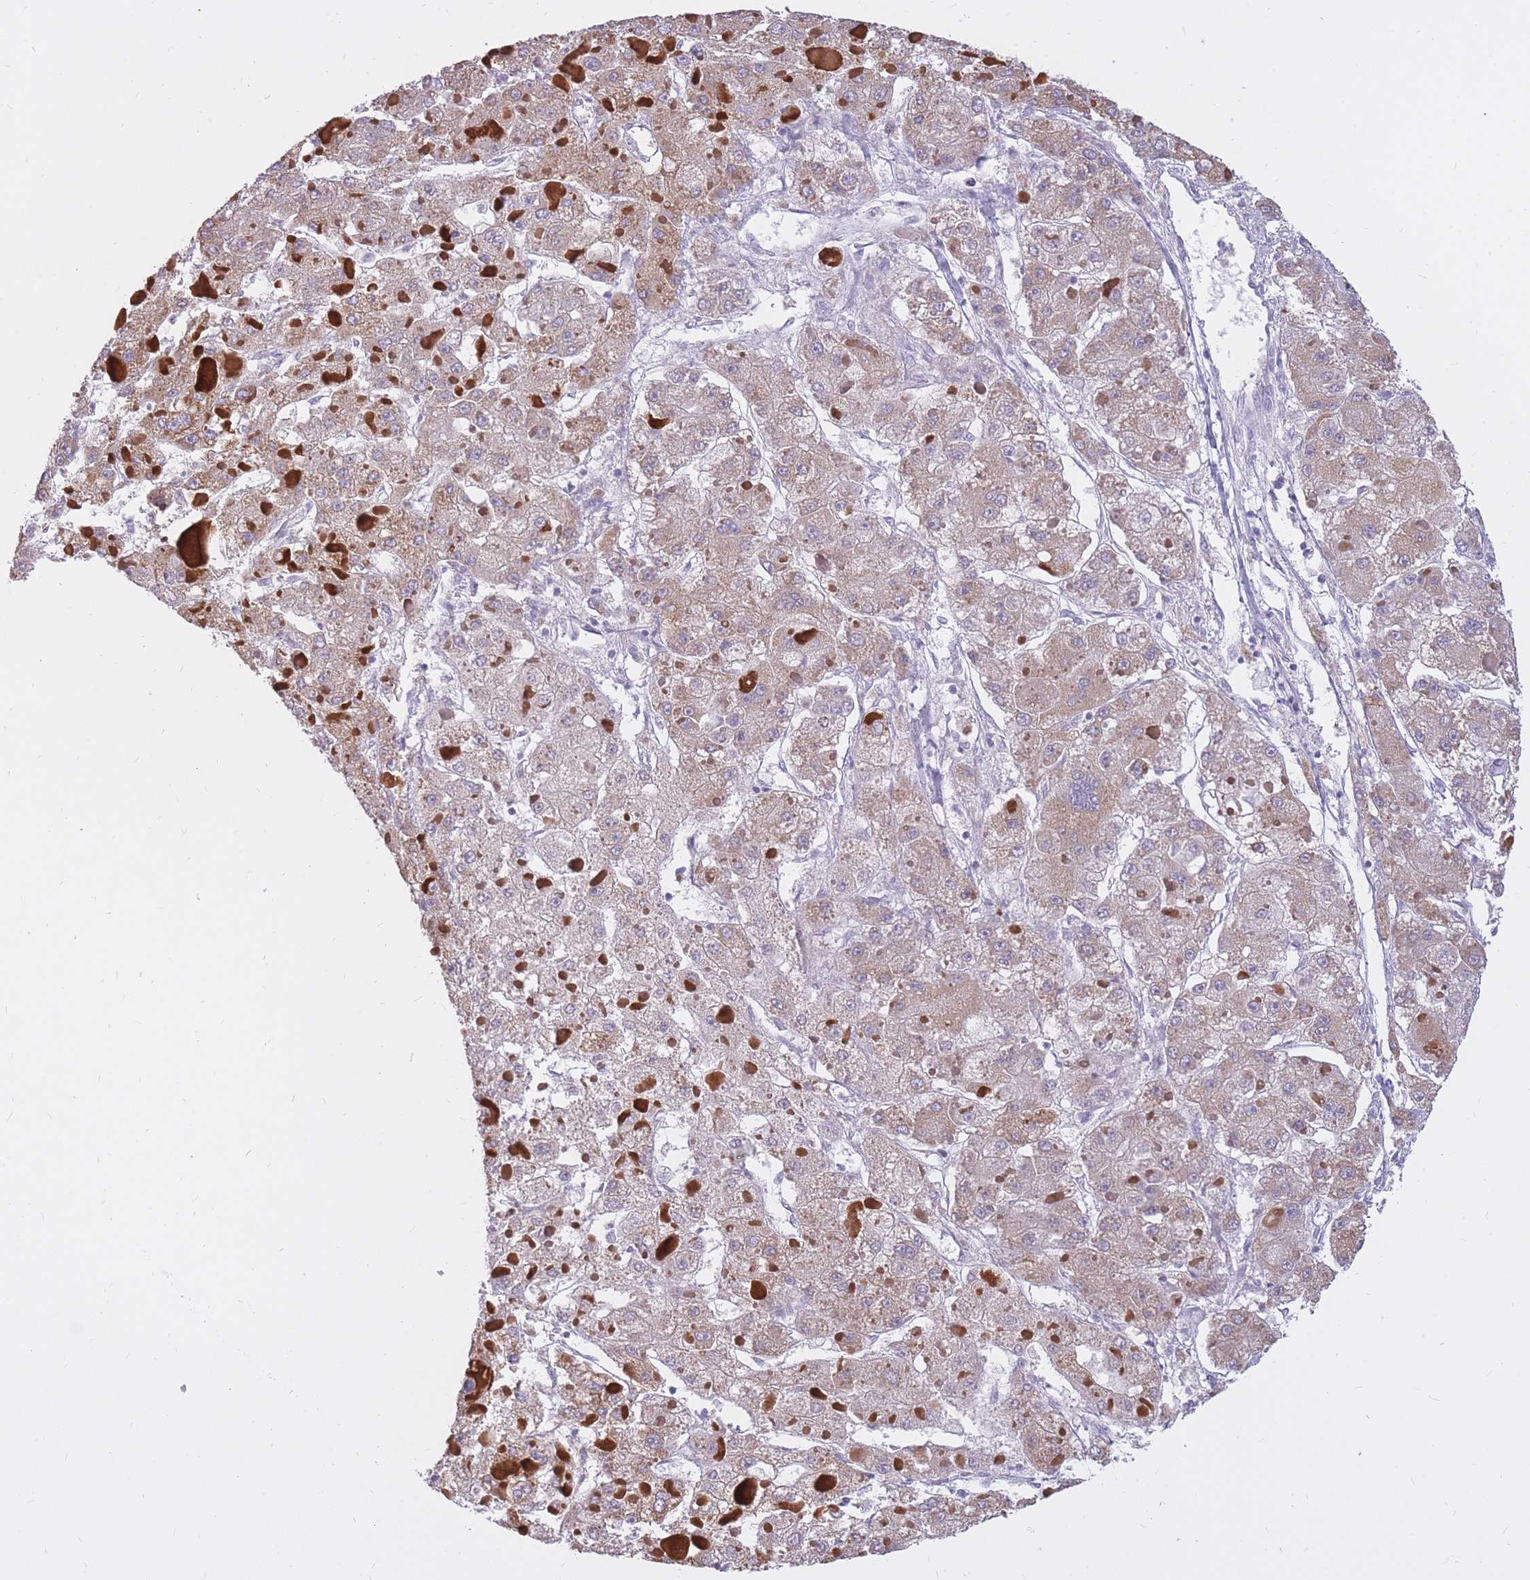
{"staining": {"intensity": "moderate", "quantity": ">75%", "location": "cytoplasmic/membranous"}, "tissue": "liver cancer", "cell_type": "Tumor cells", "image_type": "cancer", "snomed": [{"axis": "morphology", "description": "Carcinoma, Hepatocellular, NOS"}, {"axis": "topography", "description": "Liver"}], "caption": "IHC photomicrograph of neoplastic tissue: human liver cancer (hepatocellular carcinoma) stained using immunohistochemistry (IHC) demonstrates medium levels of moderate protein expression localized specifically in the cytoplasmic/membranous of tumor cells, appearing as a cytoplasmic/membranous brown color.", "gene": "RNF170", "patient": {"sex": "female", "age": 73}}